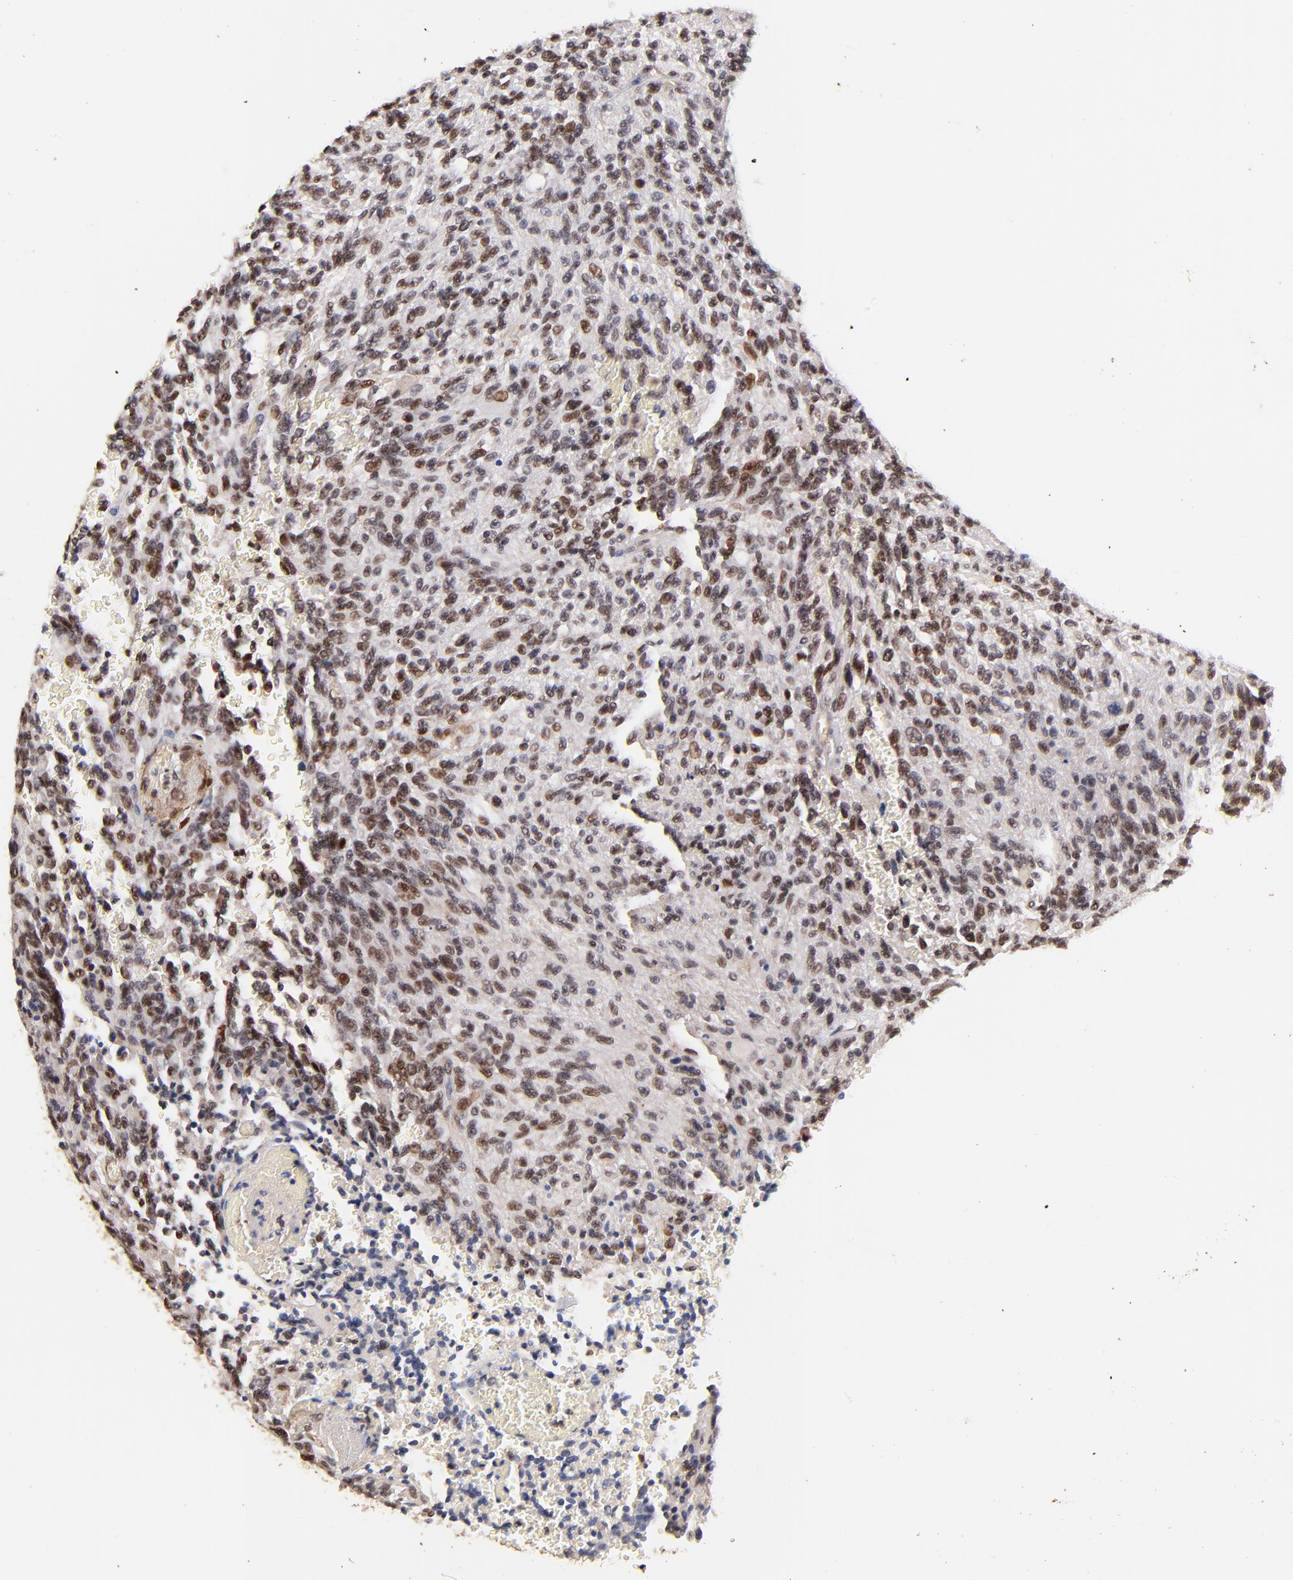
{"staining": {"intensity": "moderate", "quantity": ">75%", "location": "cytoplasmic/membranous,nuclear"}, "tissue": "glioma", "cell_type": "Tumor cells", "image_type": "cancer", "snomed": [{"axis": "morphology", "description": "Normal tissue, NOS"}, {"axis": "morphology", "description": "Glioma, malignant, High grade"}, {"axis": "topography", "description": "Cerebral cortex"}], "caption": "This image demonstrates immunohistochemistry (IHC) staining of human glioma, with medium moderate cytoplasmic/membranous and nuclear staining in approximately >75% of tumor cells.", "gene": "ZFP92", "patient": {"sex": "male", "age": 56}}